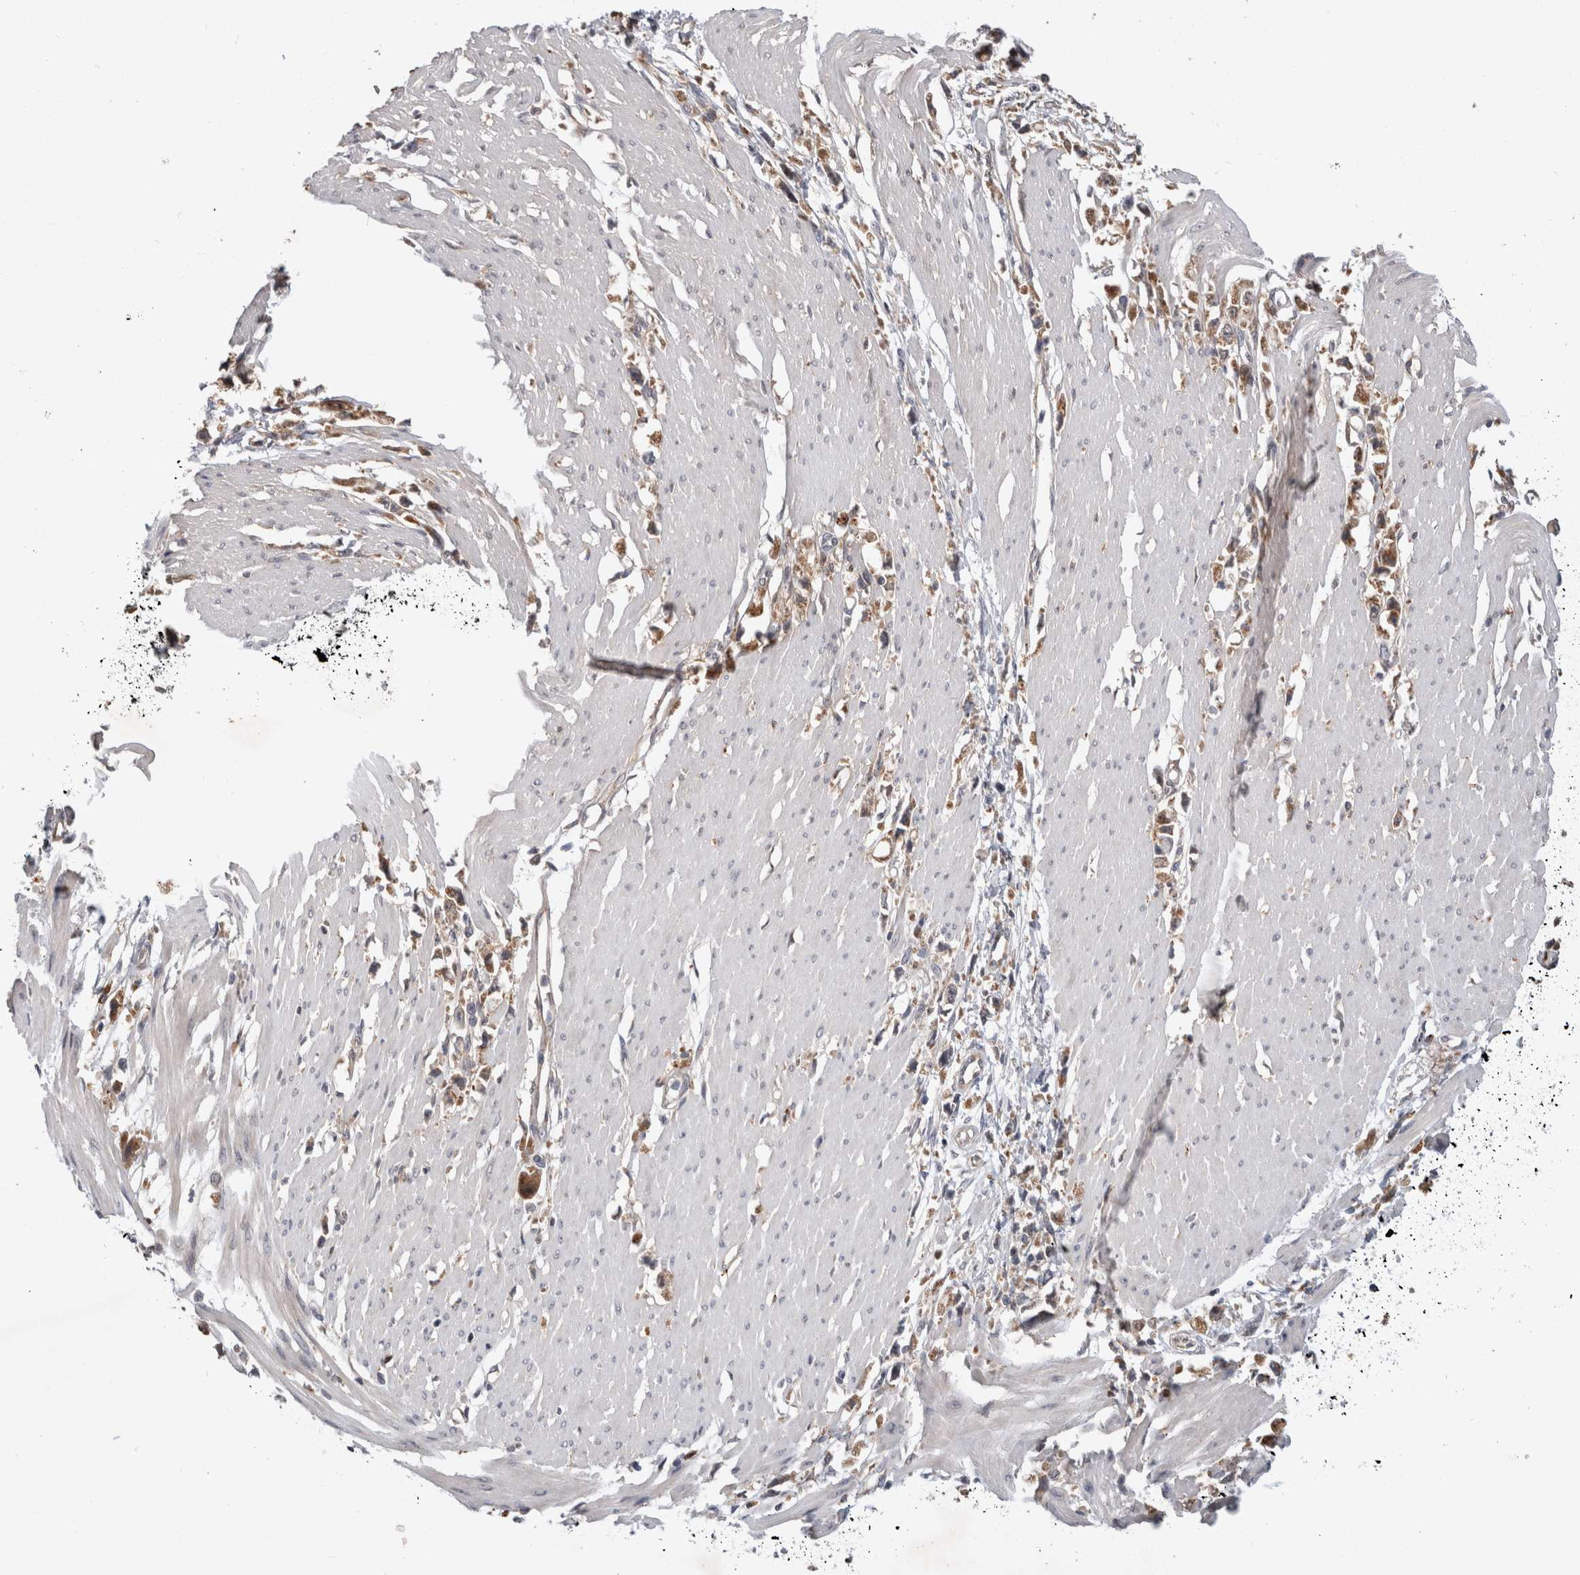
{"staining": {"intensity": "moderate", "quantity": ">75%", "location": "cytoplasmic/membranous"}, "tissue": "stomach cancer", "cell_type": "Tumor cells", "image_type": "cancer", "snomed": [{"axis": "morphology", "description": "Adenocarcinoma, NOS"}, {"axis": "topography", "description": "Stomach"}], "caption": "Immunohistochemistry (IHC) (DAB) staining of stomach adenocarcinoma shows moderate cytoplasmic/membranous protein staining in about >75% of tumor cells.", "gene": "MRPL37", "patient": {"sex": "female", "age": 59}}